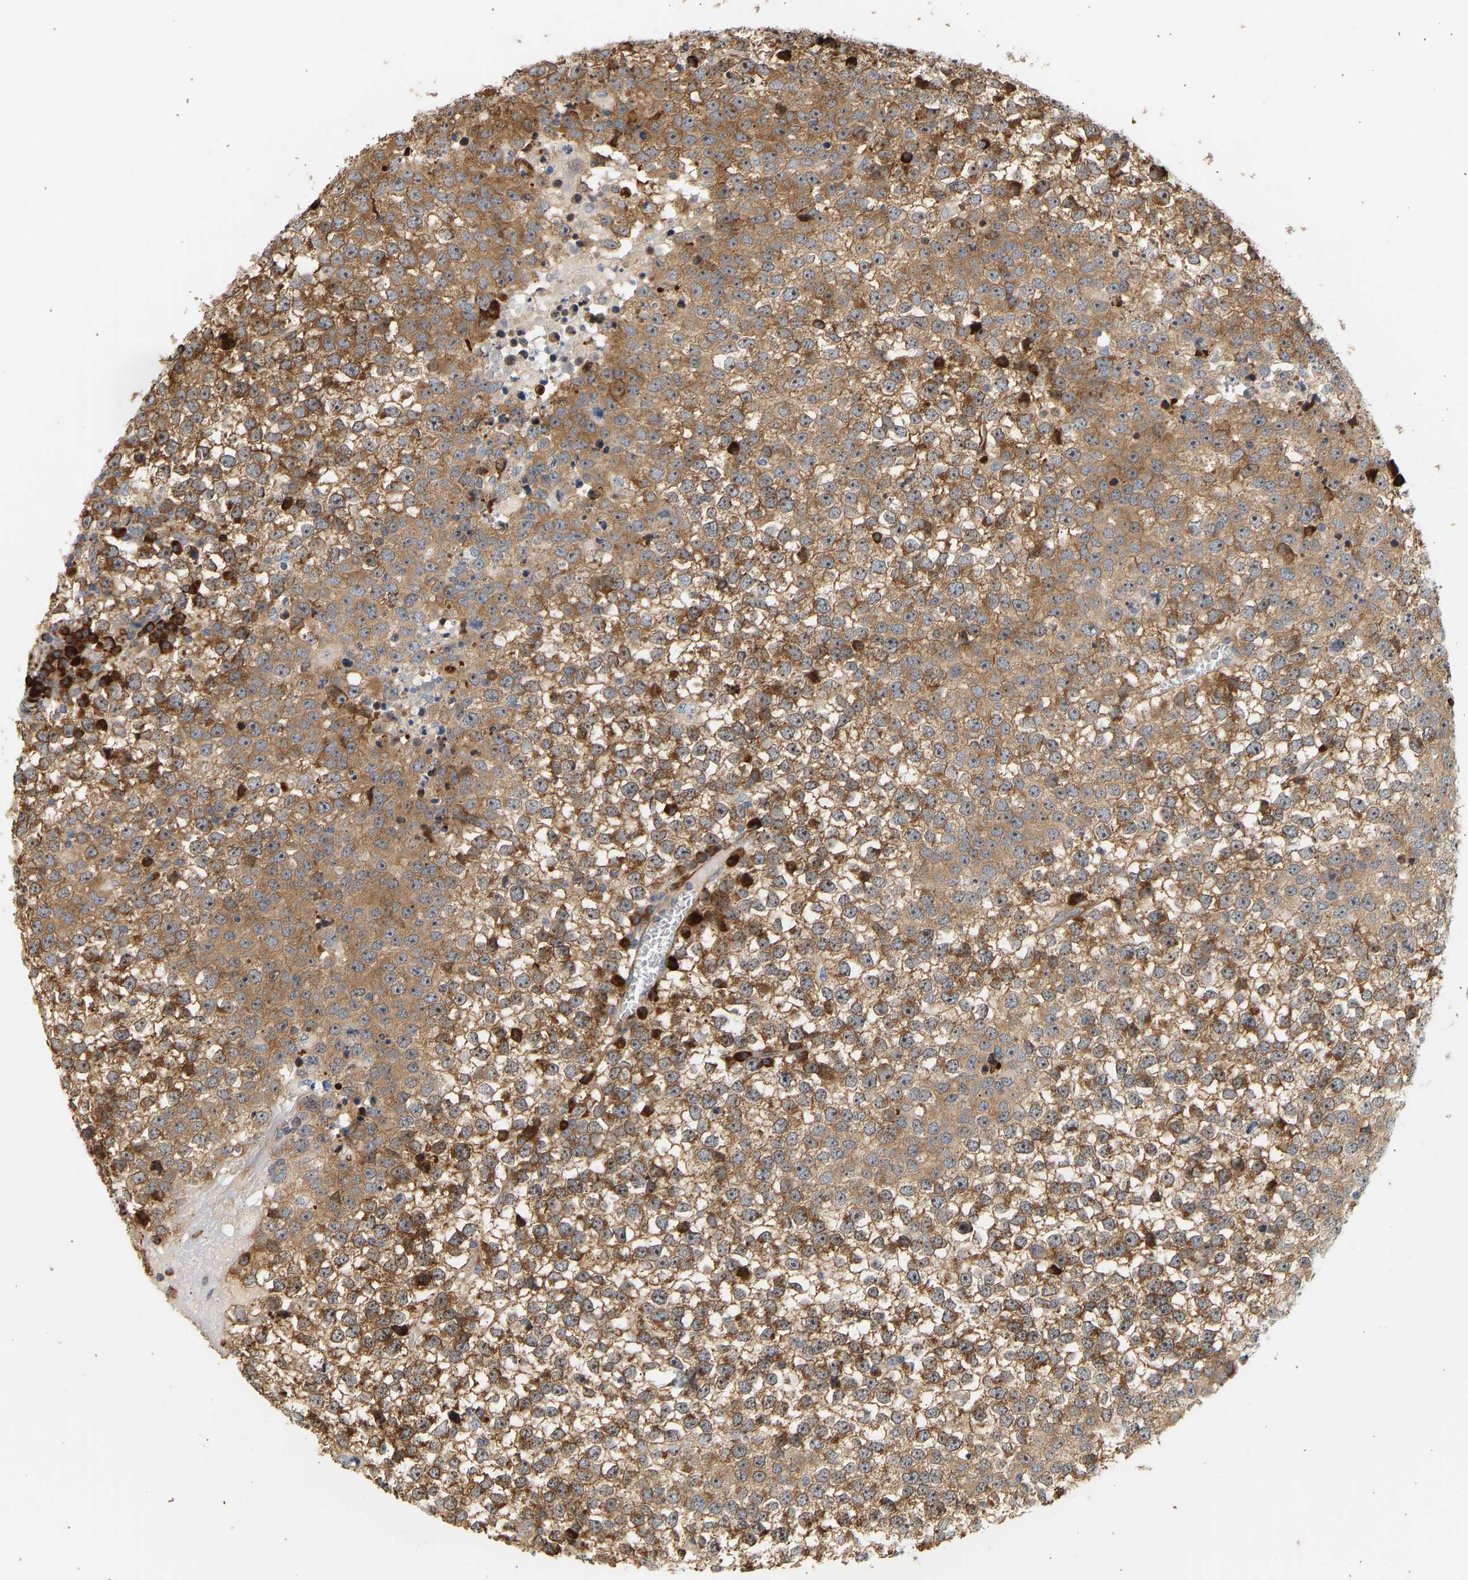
{"staining": {"intensity": "moderate", "quantity": ">75%", "location": "cytoplasmic/membranous"}, "tissue": "testis cancer", "cell_type": "Tumor cells", "image_type": "cancer", "snomed": [{"axis": "morphology", "description": "Seminoma, NOS"}, {"axis": "topography", "description": "Testis"}], "caption": "Brown immunohistochemical staining in human testis cancer demonstrates moderate cytoplasmic/membranous expression in approximately >75% of tumor cells.", "gene": "RPS14", "patient": {"sex": "male", "age": 65}}